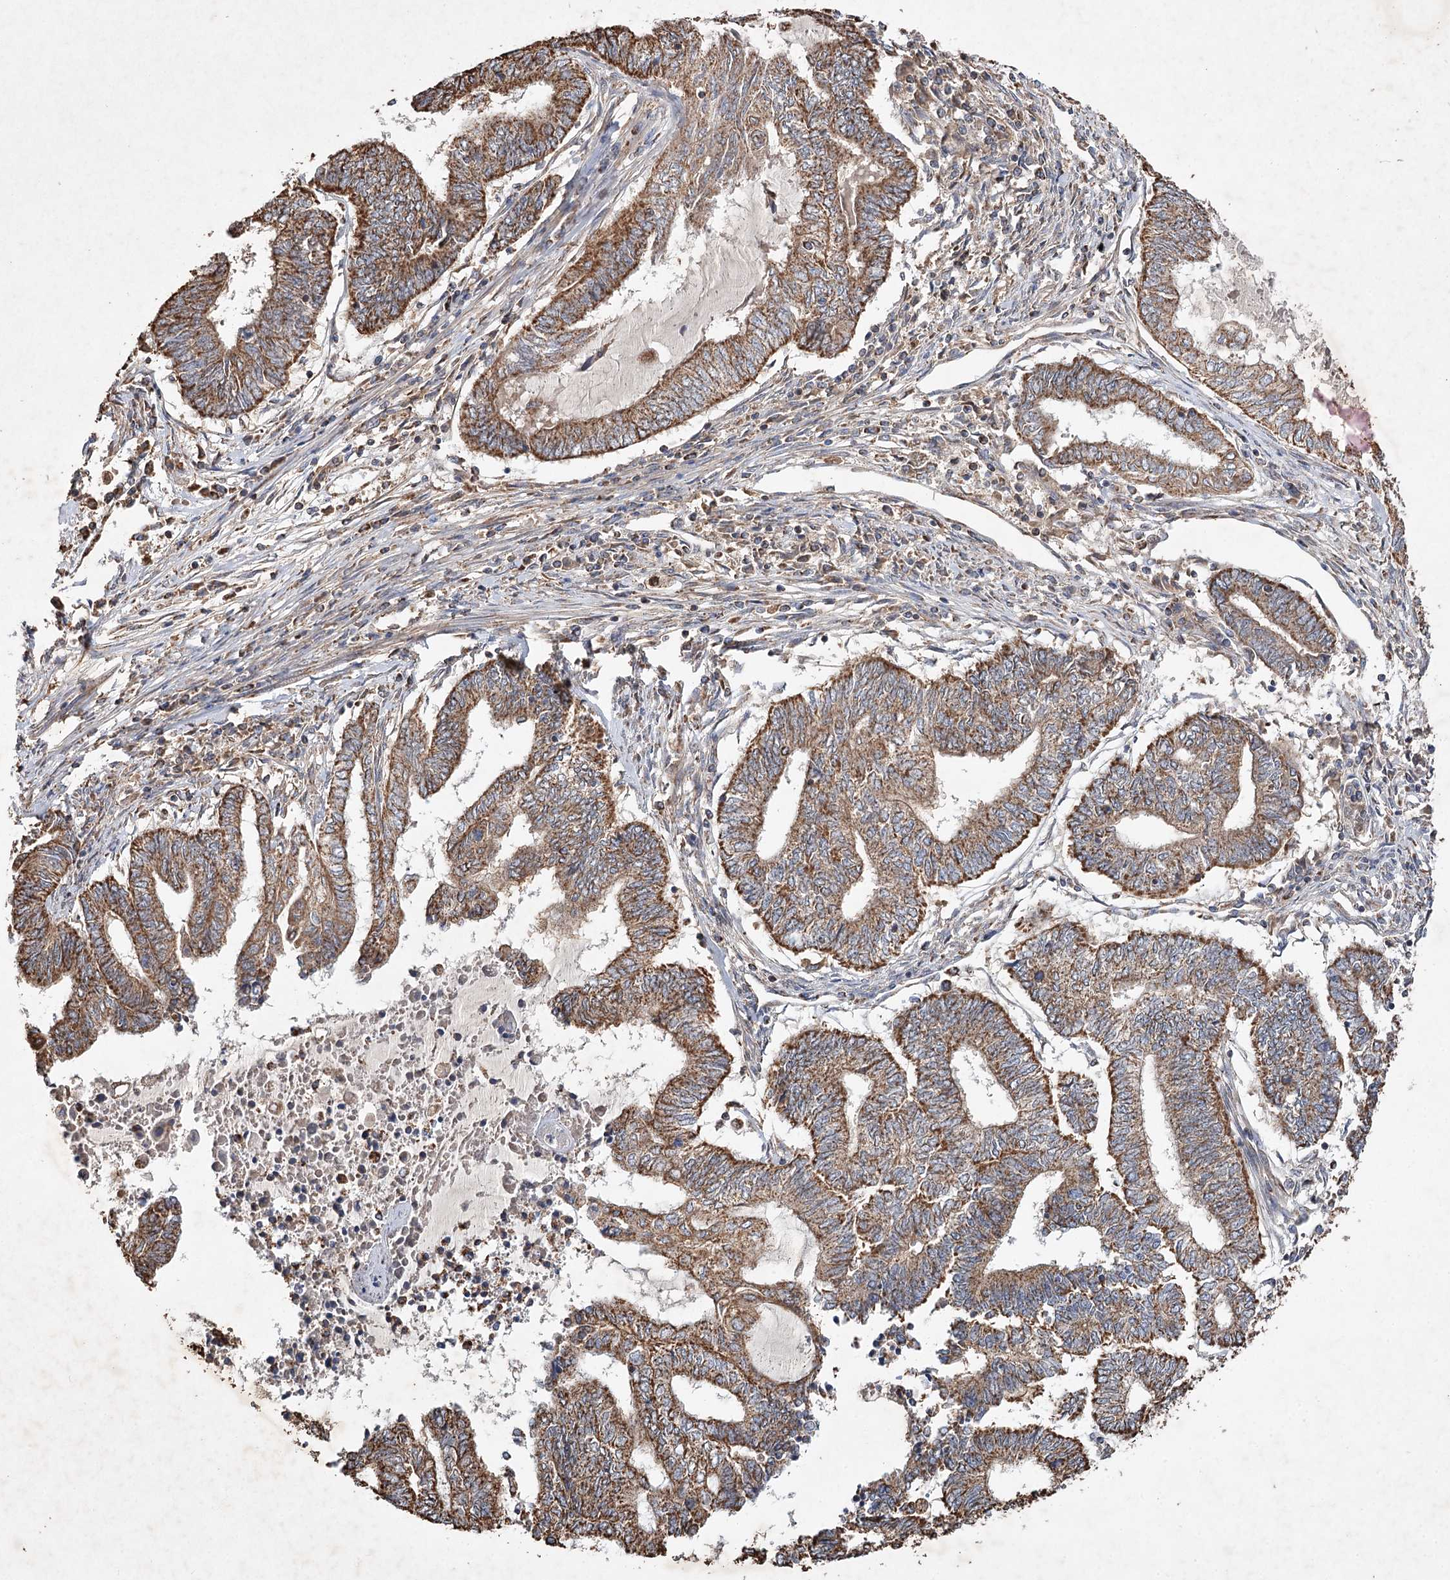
{"staining": {"intensity": "strong", "quantity": ">75%", "location": "cytoplasmic/membranous"}, "tissue": "endometrial cancer", "cell_type": "Tumor cells", "image_type": "cancer", "snomed": [{"axis": "morphology", "description": "Adenocarcinoma, NOS"}, {"axis": "topography", "description": "Uterus"}, {"axis": "topography", "description": "Endometrium"}], "caption": "Tumor cells show strong cytoplasmic/membranous staining in approximately >75% of cells in endometrial cancer.", "gene": "PIK3CB", "patient": {"sex": "female", "age": 70}}